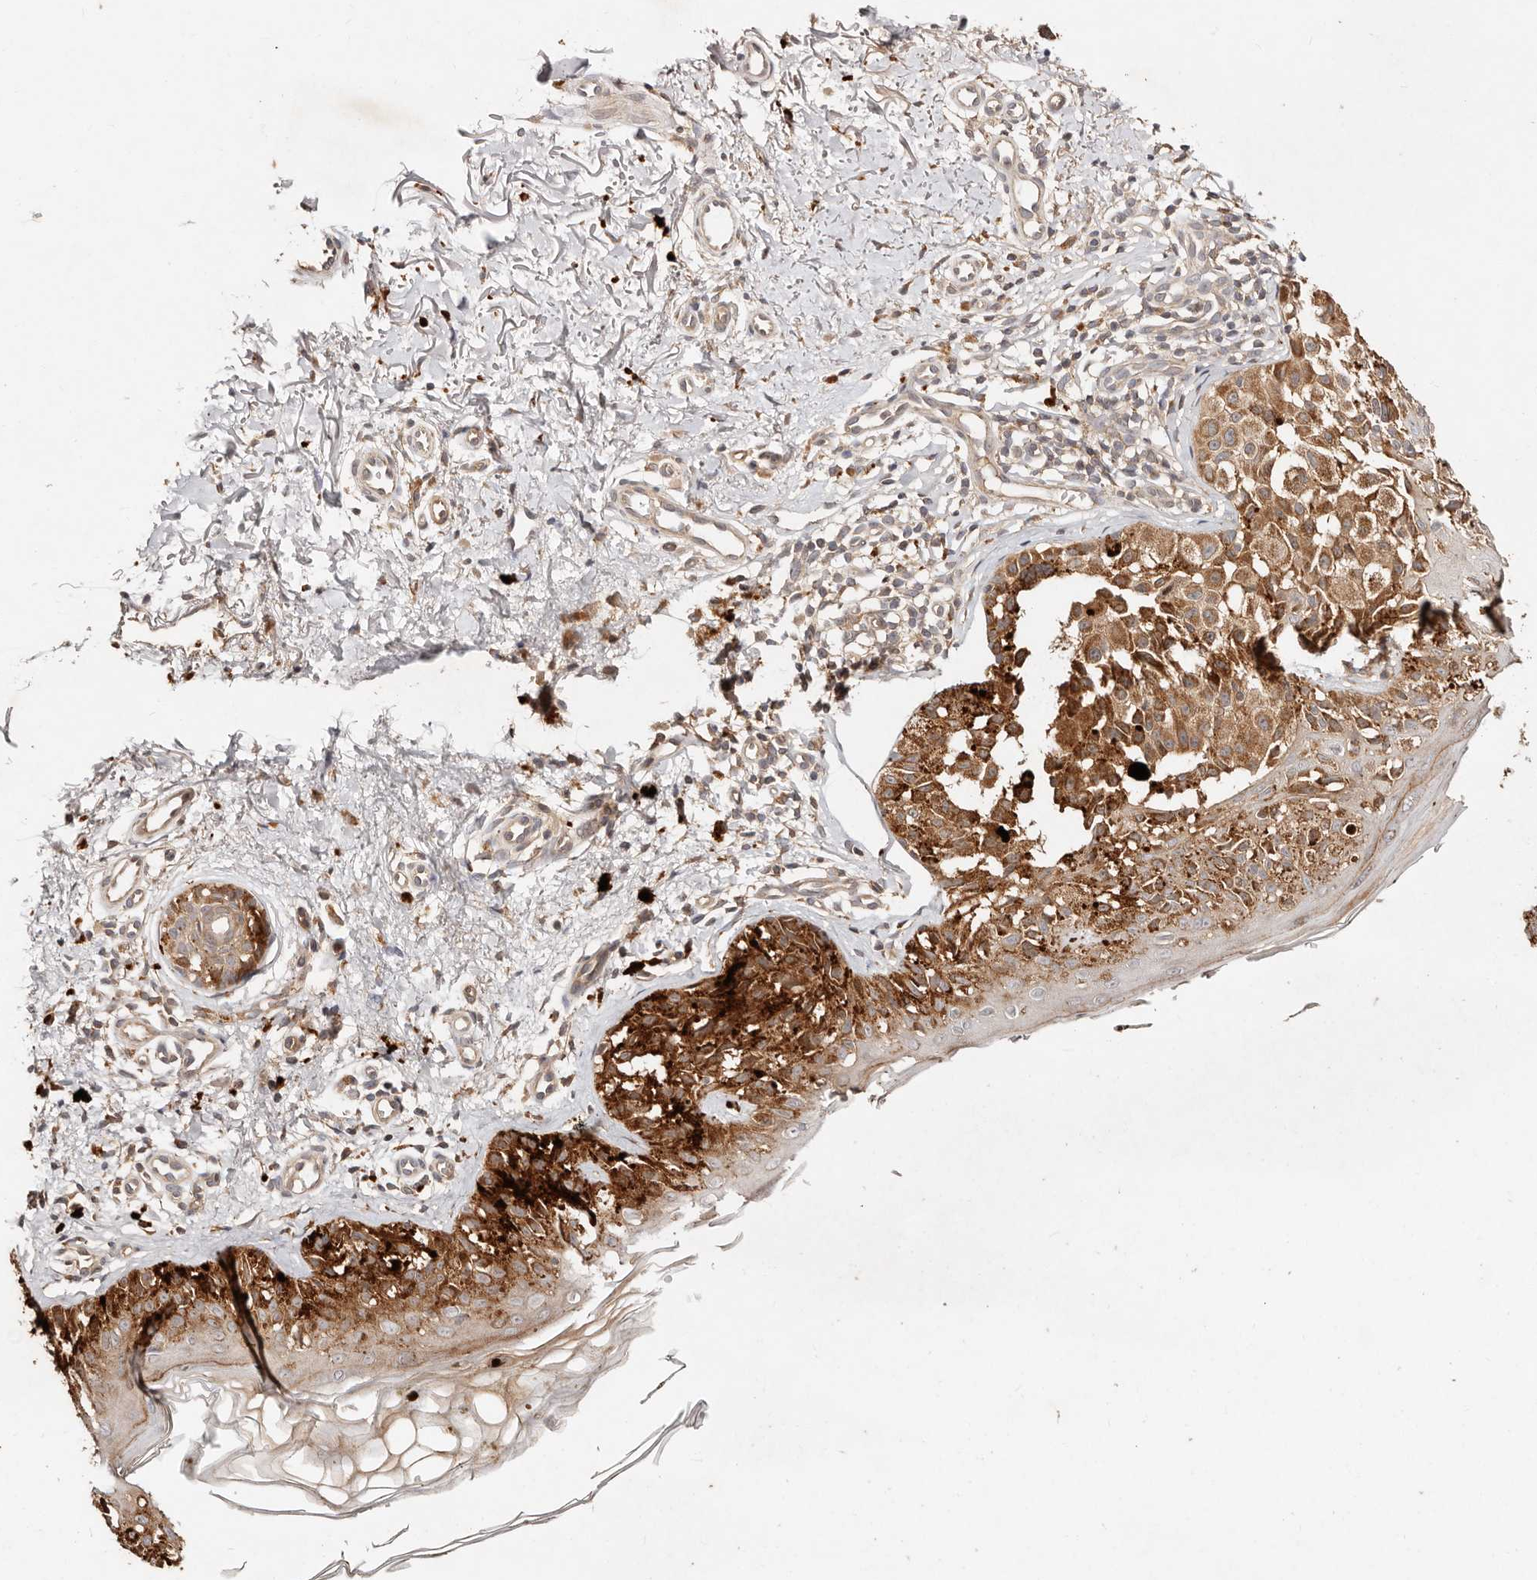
{"staining": {"intensity": "moderate", "quantity": ">75%", "location": "cytoplasmic/membranous"}, "tissue": "melanoma", "cell_type": "Tumor cells", "image_type": "cancer", "snomed": [{"axis": "morphology", "description": "Malignant melanoma, NOS"}, {"axis": "topography", "description": "Skin"}], "caption": "Protein staining reveals moderate cytoplasmic/membranous staining in approximately >75% of tumor cells in malignant melanoma.", "gene": "DENND11", "patient": {"sex": "female", "age": 50}}